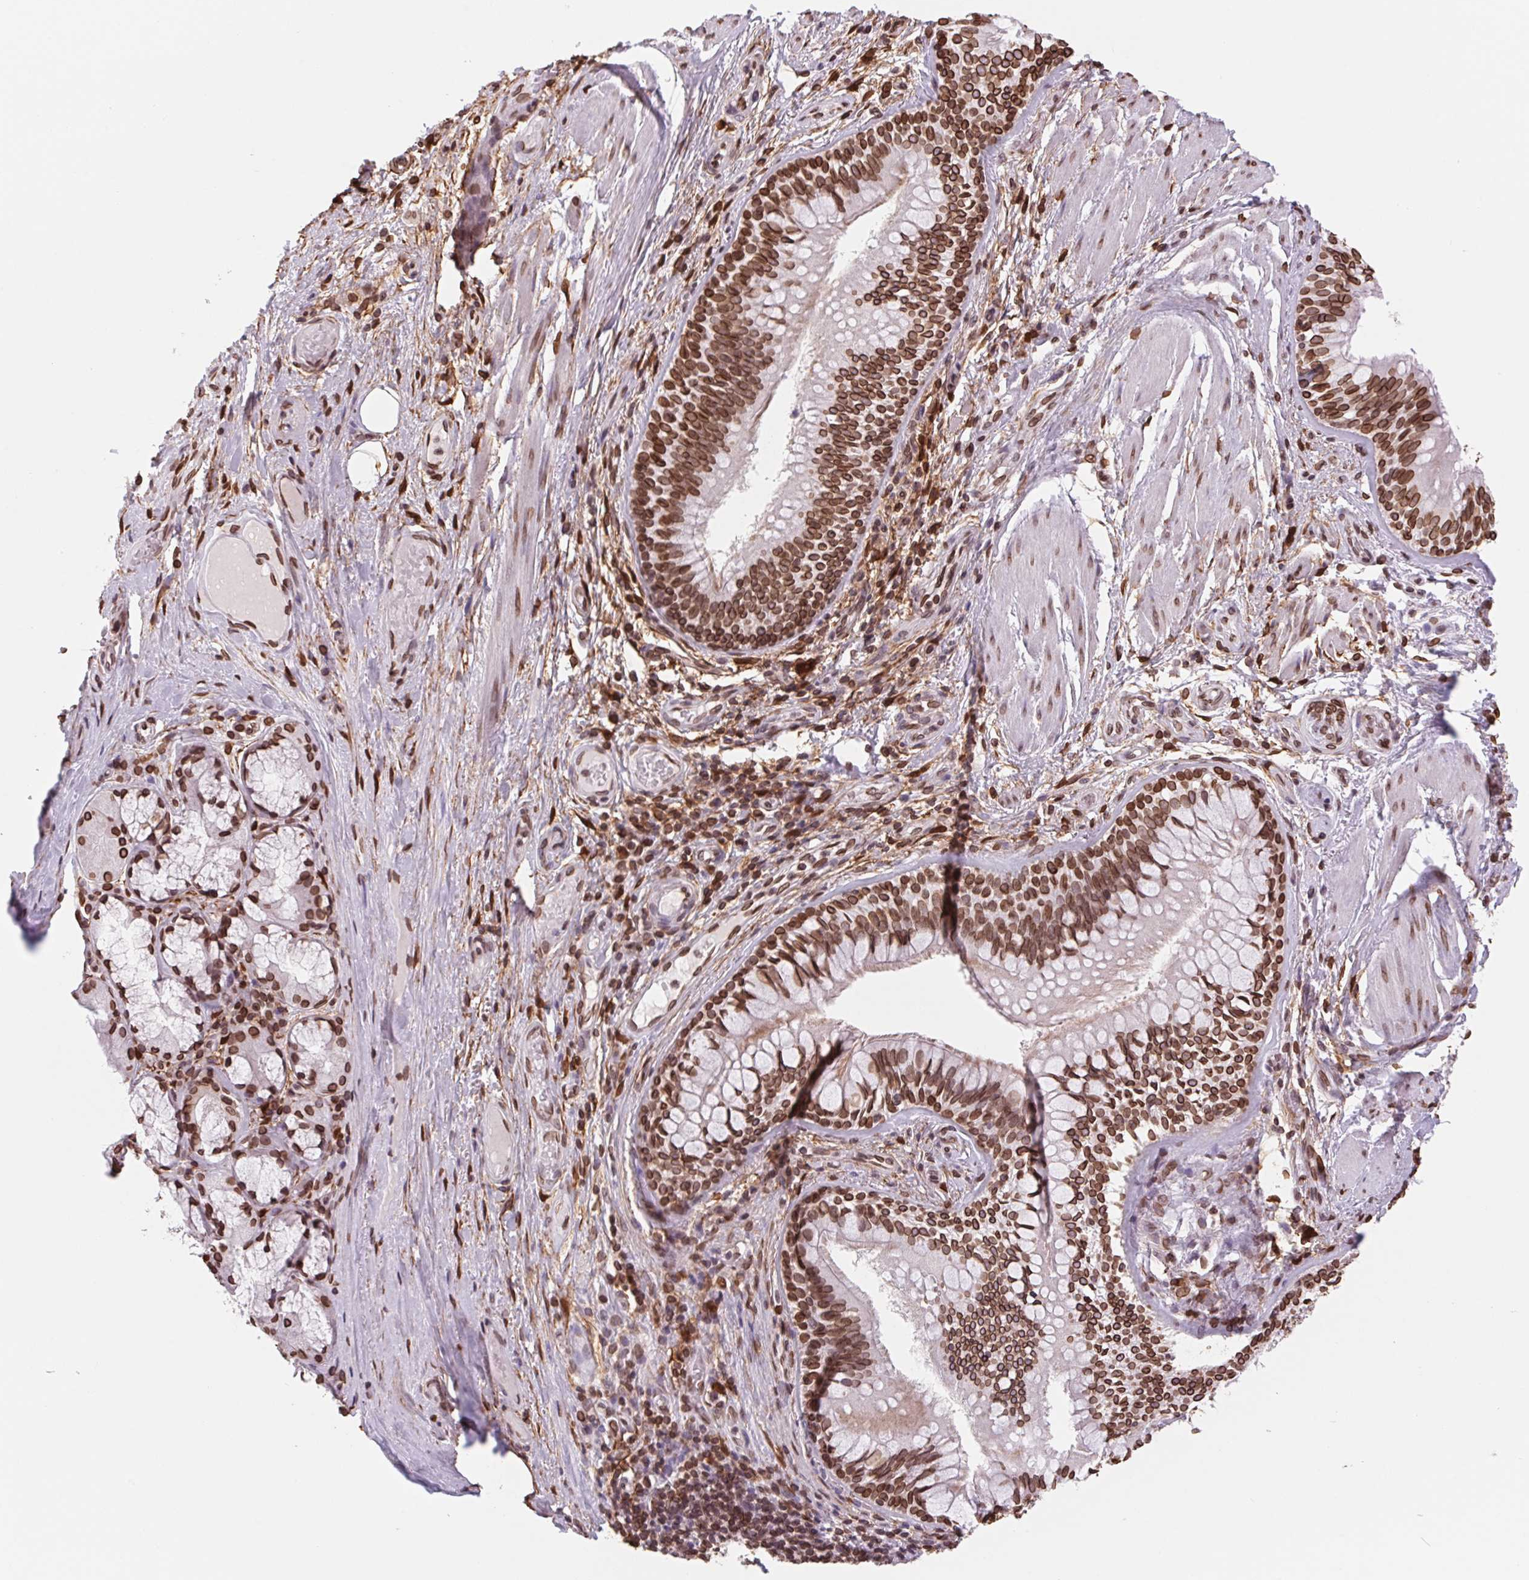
{"staining": {"intensity": "strong", "quantity": "25%-75%", "location": "nuclear"}, "tissue": "adipose tissue", "cell_type": "Adipocytes", "image_type": "normal", "snomed": [{"axis": "morphology", "description": "Normal tissue, NOS"}, {"axis": "topography", "description": "Cartilage tissue"}, {"axis": "topography", "description": "Bronchus"}], "caption": "The micrograph reveals immunohistochemical staining of benign adipose tissue. There is strong nuclear positivity is present in approximately 25%-75% of adipocytes.", "gene": "LMNB2", "patient": {"sex": "male", "age": 64}}